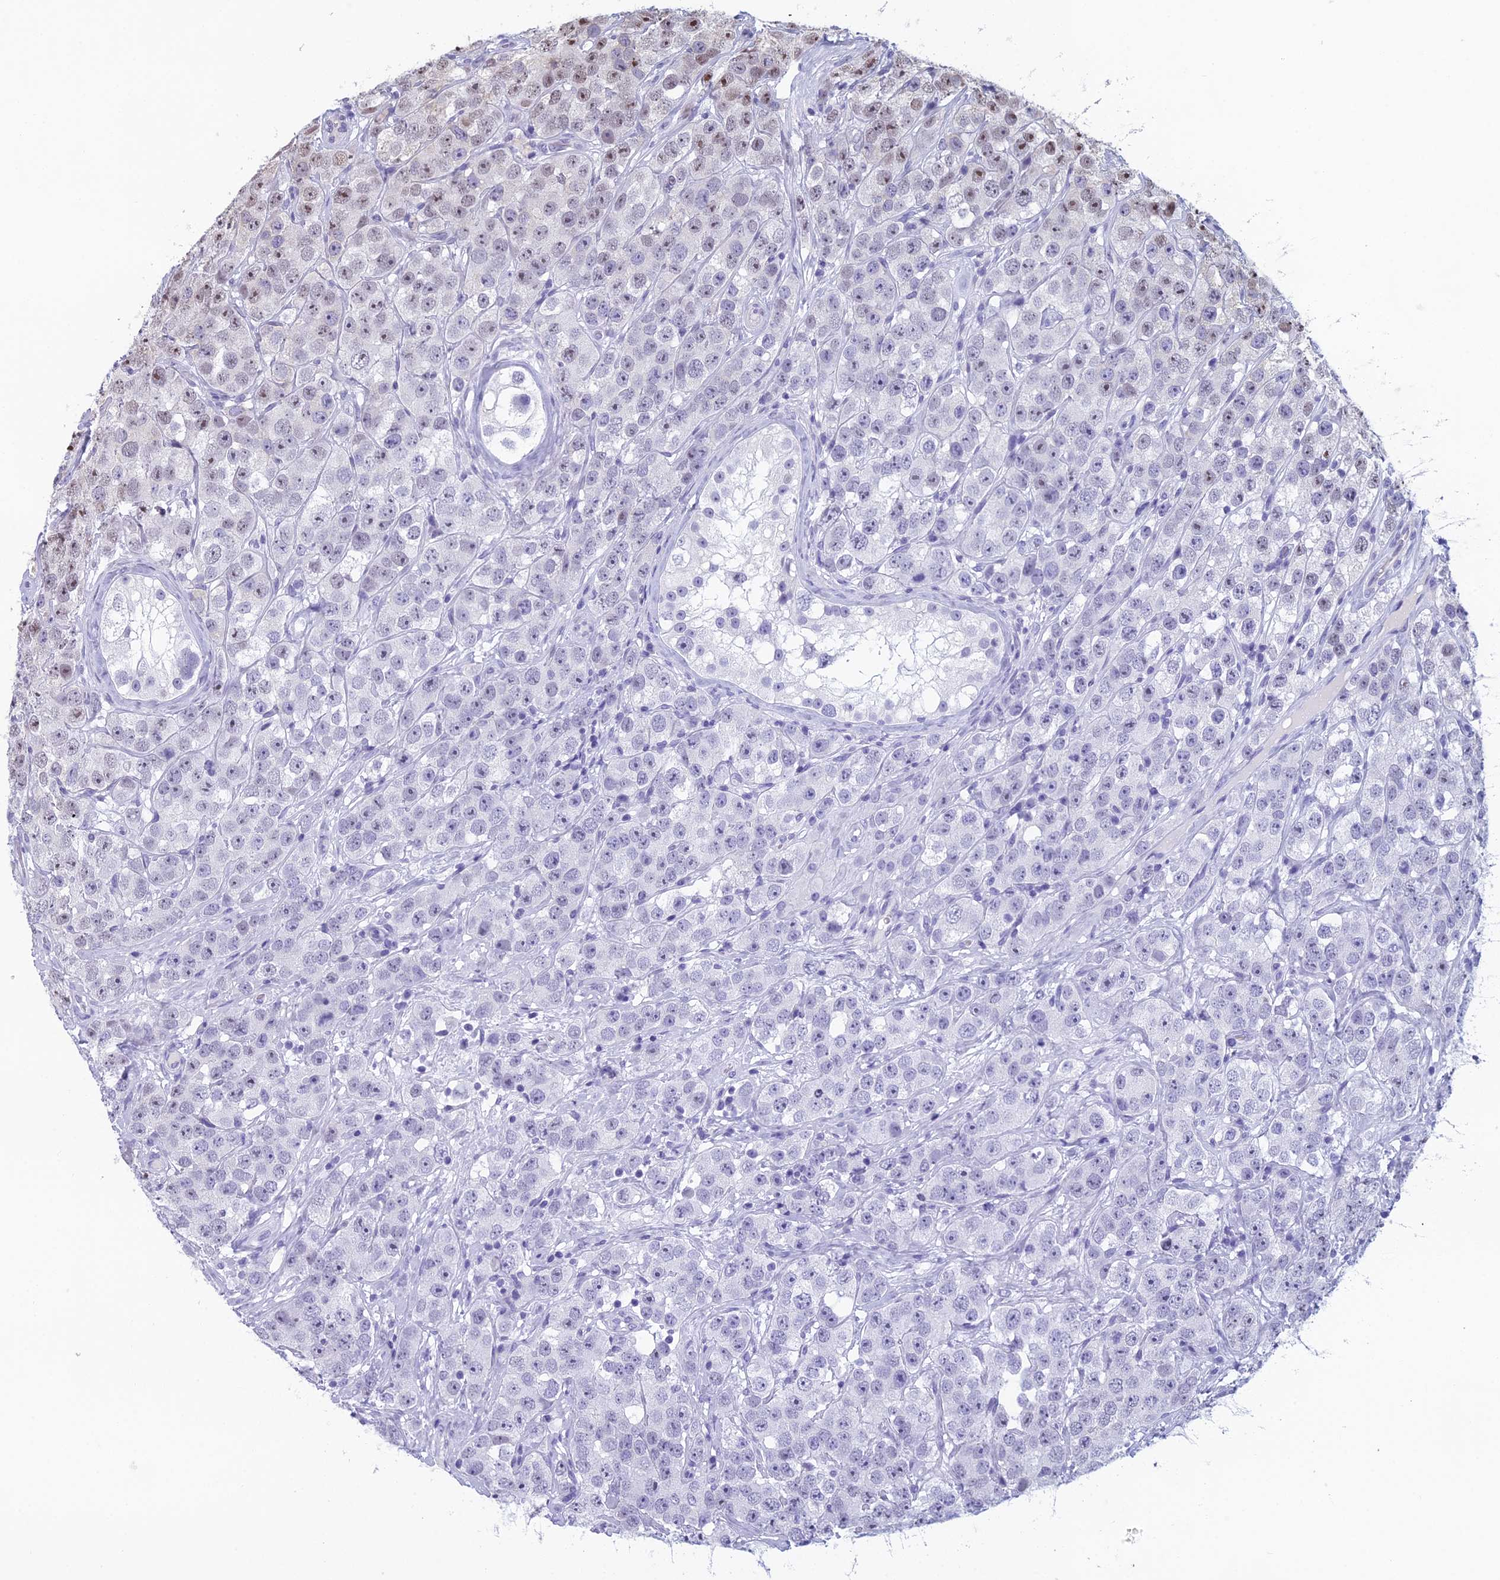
{"staining": {"intensity": "weak", "quantity": "<25%", "location": "nuclear"}, "tissue": "testis cancer", "cell_type": "Tumor cells", "image_type": "cancer", "snomed": [{"axis": "morphology", "description": "Seminoma, NOS"}, {"axis": "topography", "description": "Testis"}], "caption": "Immunohistochemistry (IHC) image of neoplastic tissue: testis cancer stained with DAB shows no significant protein staining in tumor cells.", "gene": "RGS17", "patient": {"sex": "male", "age": 28}}